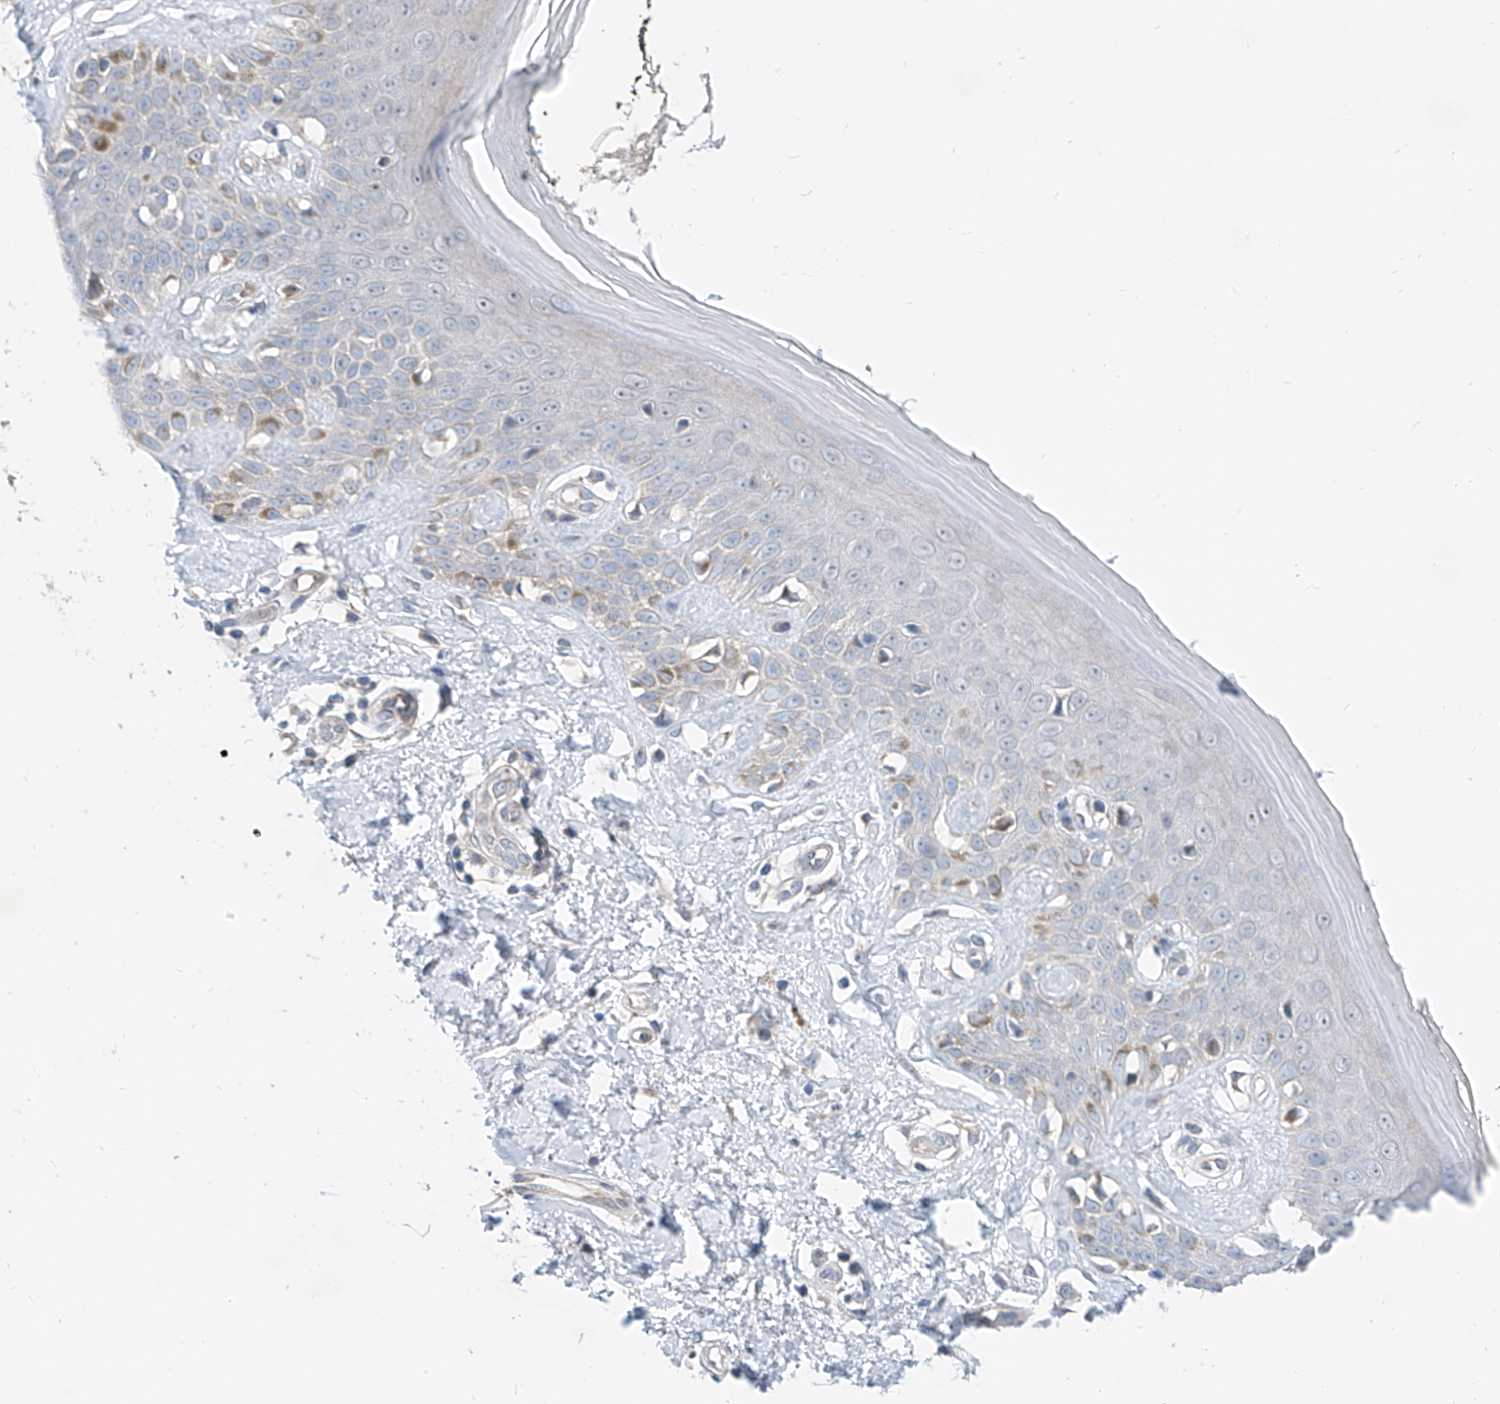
{"staining": {"intensity": "weak", "quantity": ">75%", "location": "cytoplasmic/membranous"}, "tissue": "skin", "cell_type": "Fibroblasts", "image_type": "normal", "snomed": [{"axis": "morphology", "description": "Normal tissue, NOS"}, {"axis": "topography", "description": "Skin"}], "caption": "Skin stained with IHC reveals weak cytoplasmic/membranous staining in about >75% of fibroblasts.", "gene": "CLDND1", "patient": {"sex": "female", "age": 64}}